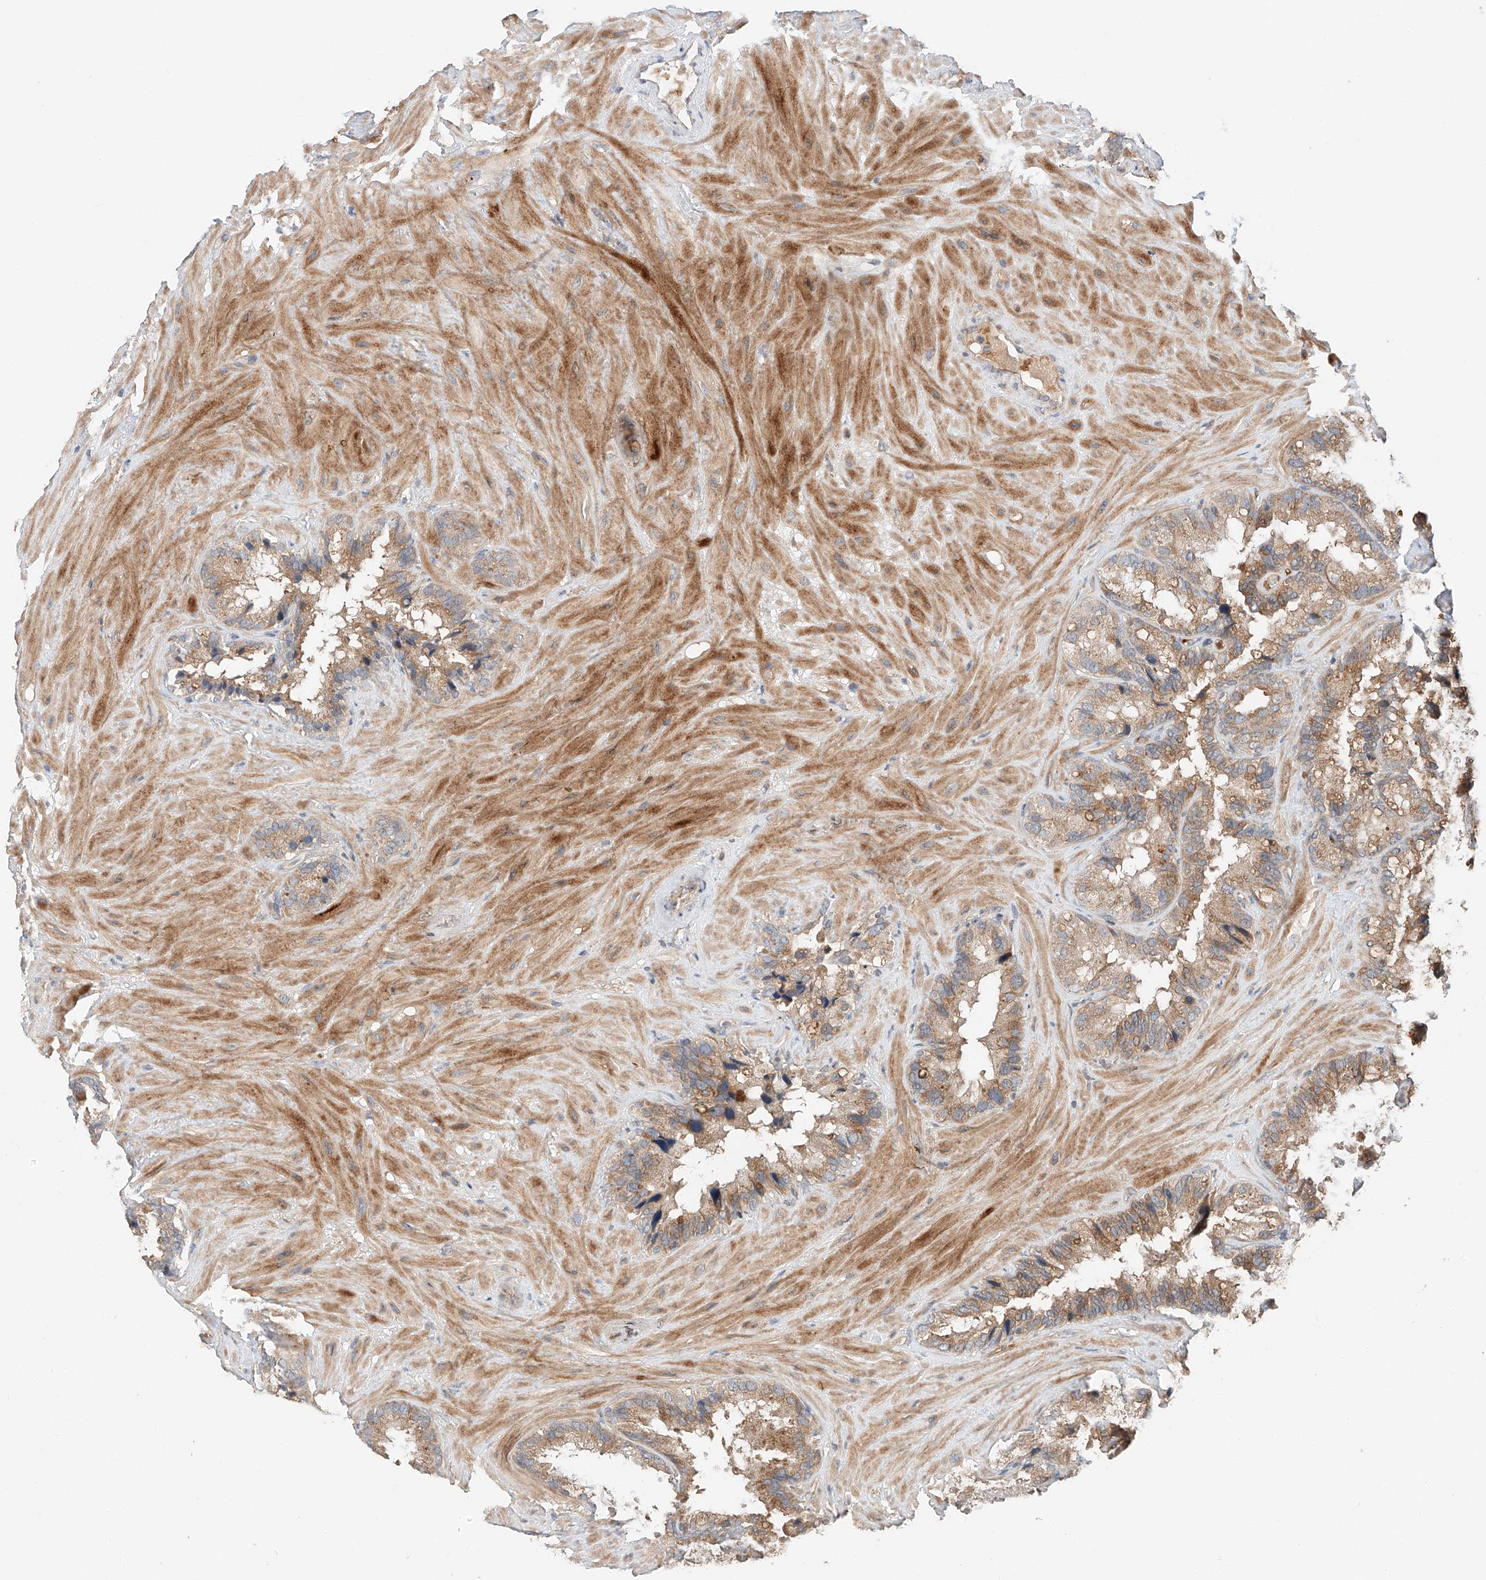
{"staining": {"intensity": "moderate", "quantity": ">75%", "location": "cytoplasmic/membranous"}, "tissue": "seminal vesicle", "cell_type": "Glandular cells", "image_type": "normal", "snomed": [{"axis": "morphology", "description": "Normal tissue, NOS"}, {"axis": "topography", "description": "Prostate"}, {"axis": "topography", "description": "Seminal veicle"}], "caption": "Brown immunohistochemical staining in unremarkable seminal vesicle exhibits moderate cytoplasmic/membranous expression in about >75% of glandular cells.", "gene": "XPNPEP1", "patient": {"sex": "male", "age": 68}}